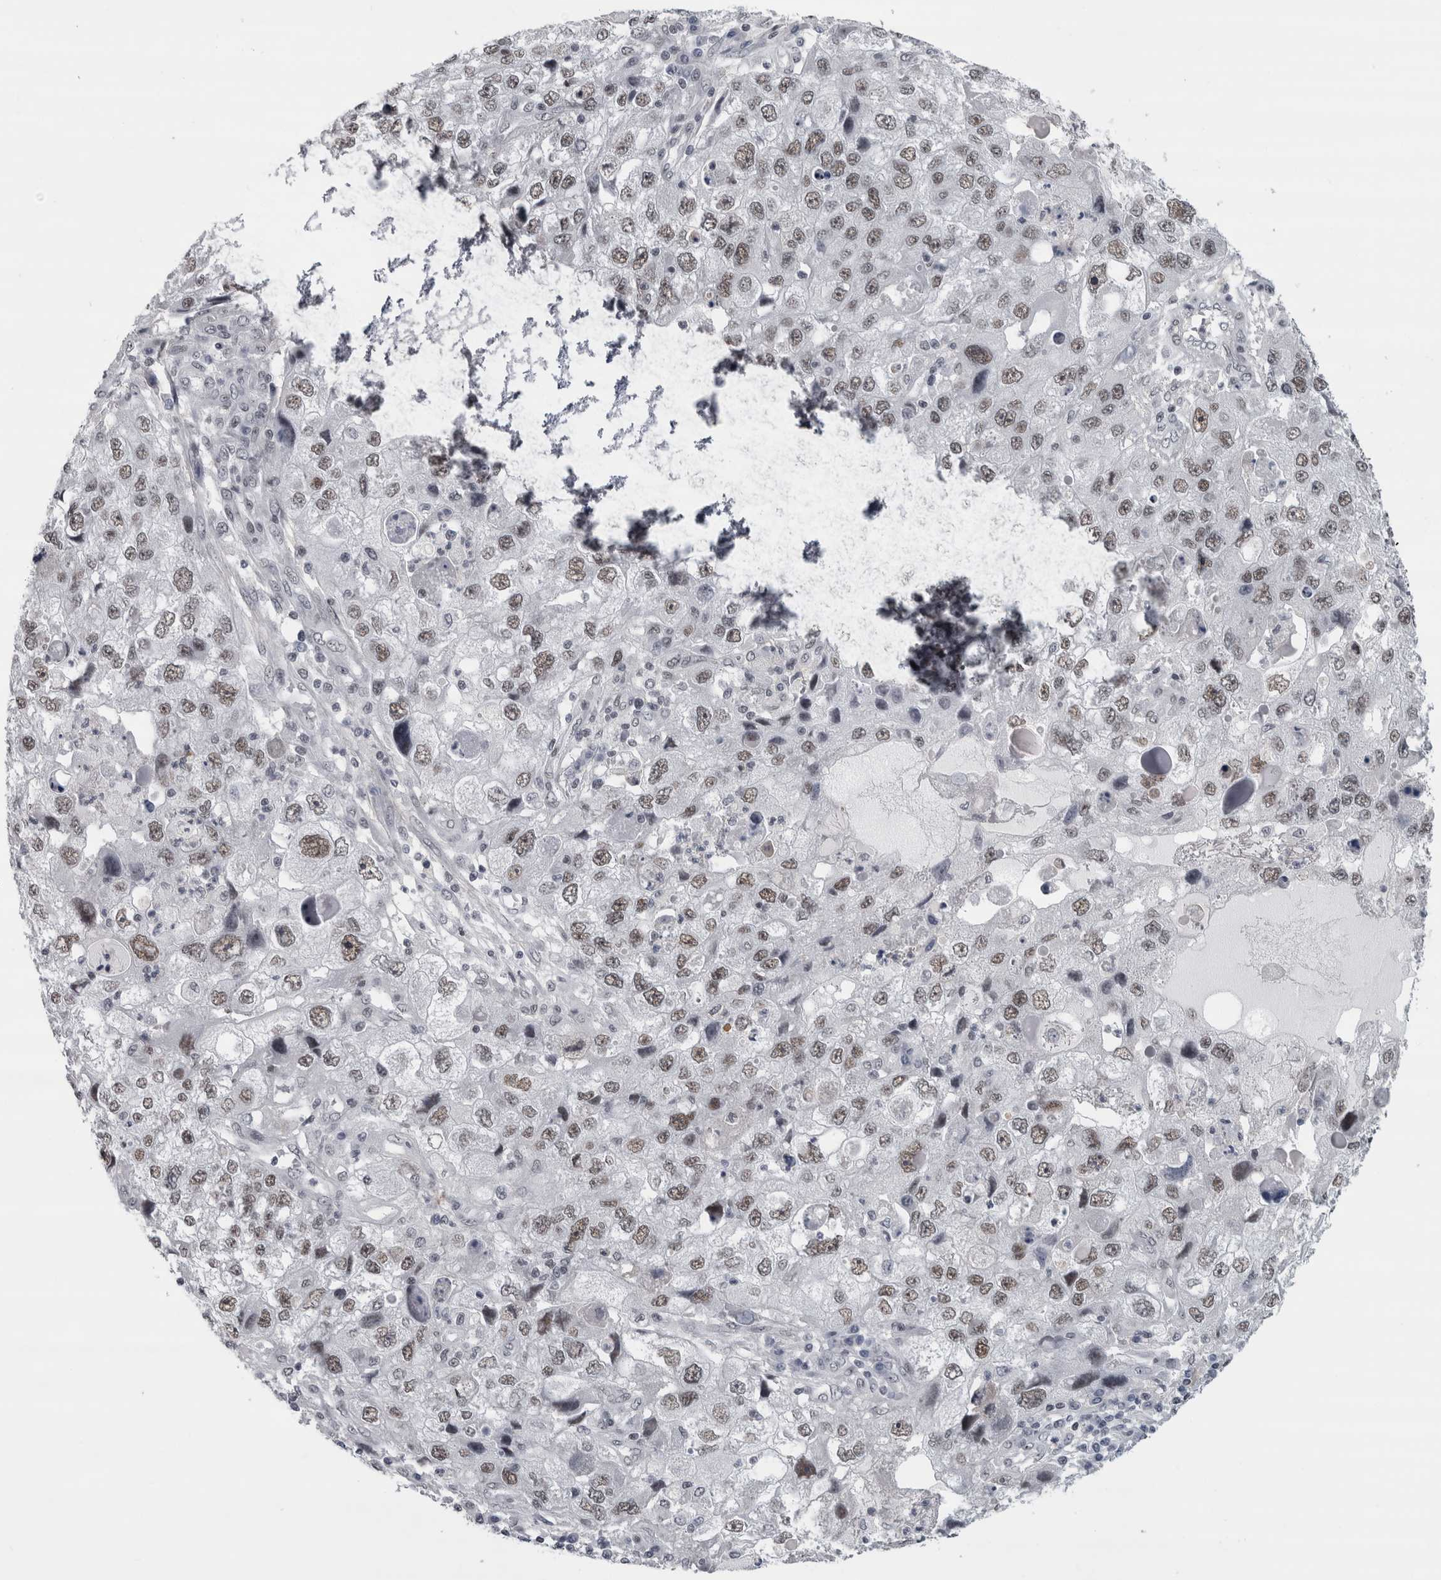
{"staining": {"intensity": "weak", "quantity": ">75%", "location": "nuclear"}, "tissue": "endometrial cancer", "cell_type": "Tumor cells", "image_type": "cancer", "snomed": [{"axis": "morphology", "description": "Adenocarcinoma, NOS"}, {"axis": "topography", "description": "Endometrium"}], "caption": "Endometrial cancer (adenocarcinoma) stained with a protein marker demonstrates weak staining in tumor cells.", "gene": "ARID4B", "patient": {"sex": "female", "age": 49}}